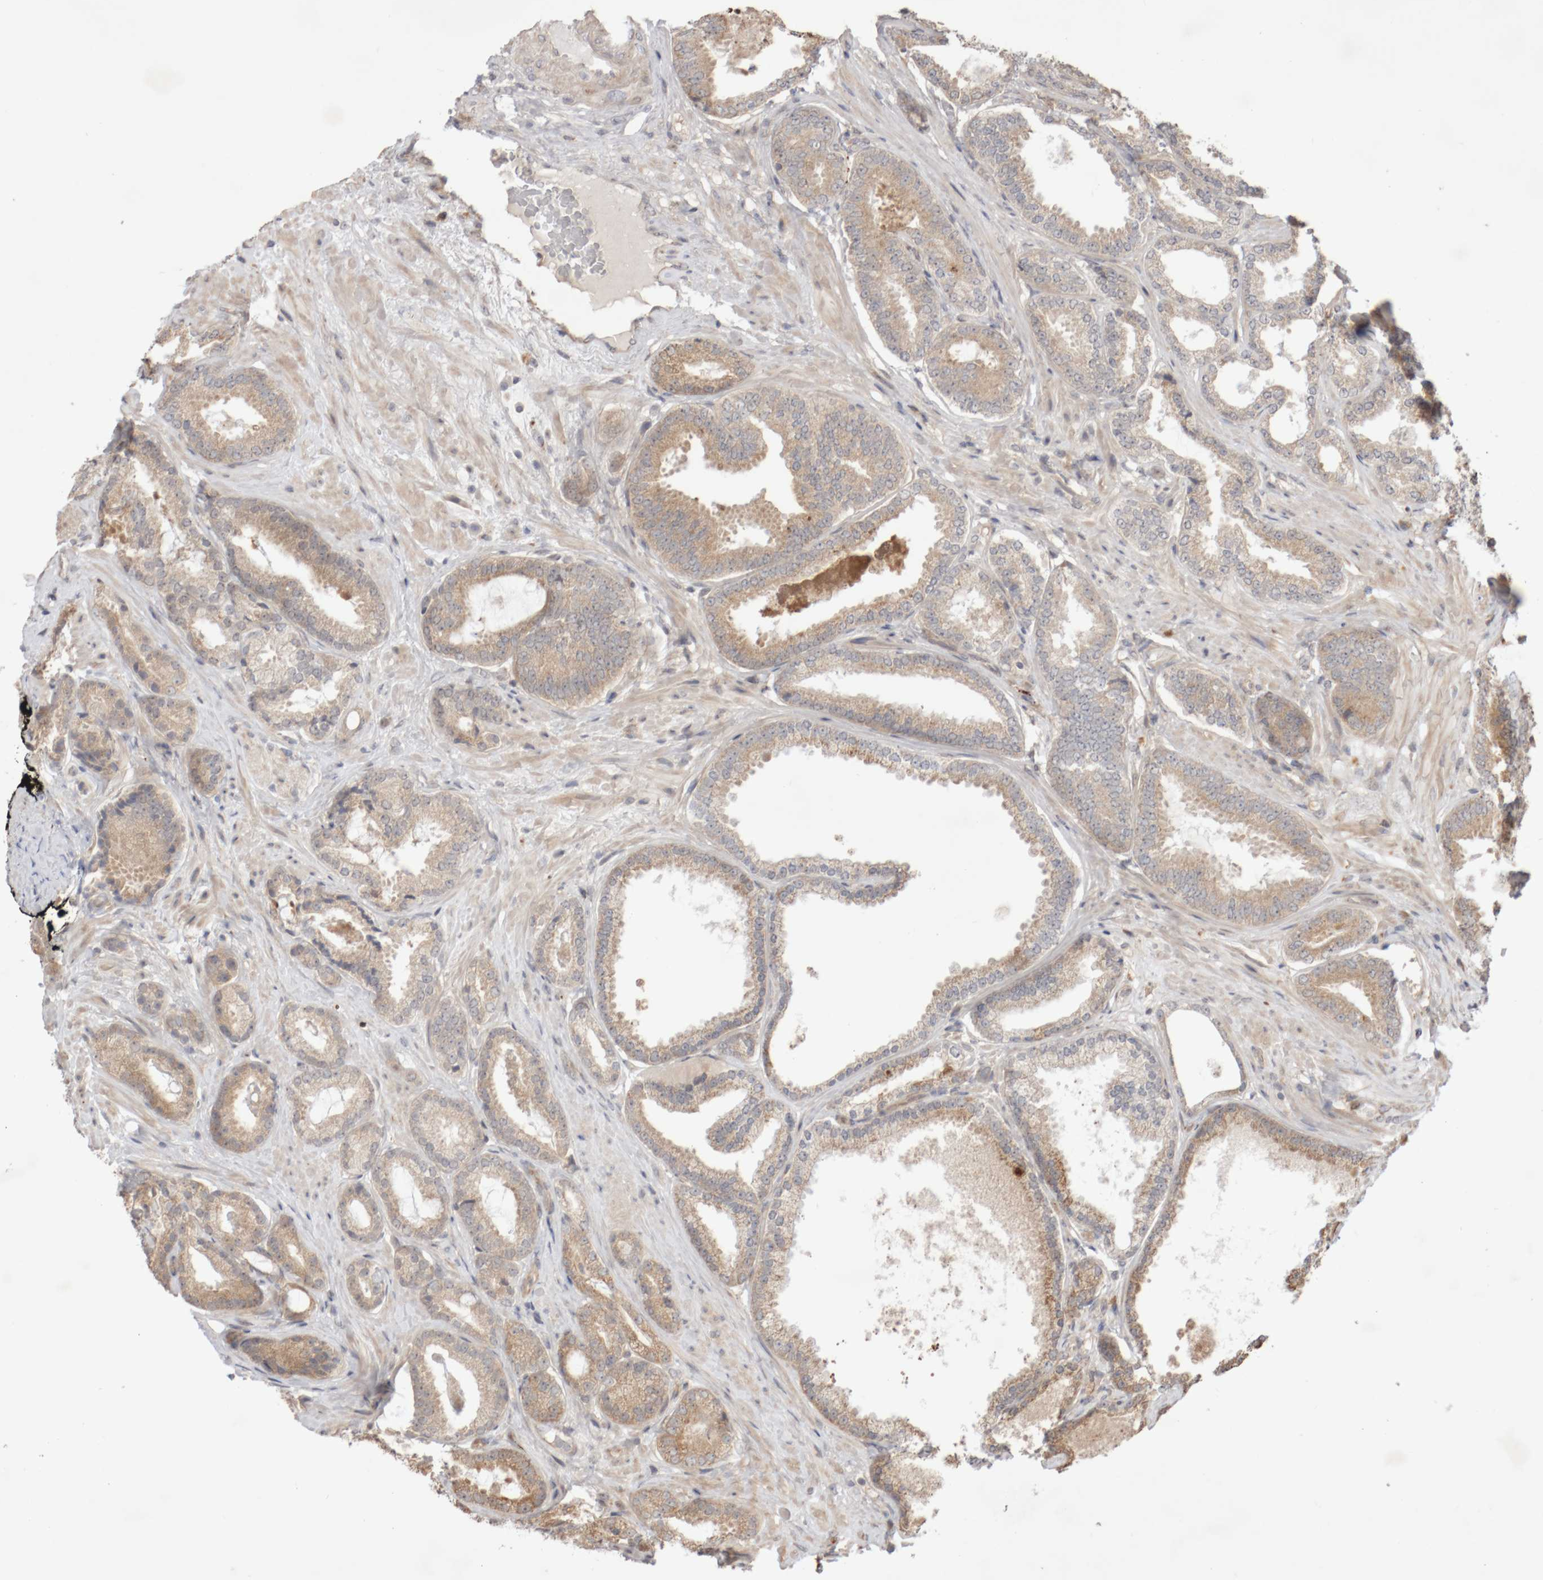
{"staining": {"intensity": "moderate", "quantity": ">75%", "location": "cytoplasmic/membranous"}, "tissue": "prostate cancer", "cell_type": "Tumor cells", "image_type": "cancer", "snomed": [{"axis": "morphology", "description": "Adenocarcinoma, Low grade"}, {"axis": "topography", "description": "Prostate"}], "caption": "An image of human adenocarcinoma (low-grade) (prostate) stained for a protein exhibits moderate cytoplasmic/membranous brown staining in tumor cells. The staining was performed using DAB (3,3'-diaminobenzidine) to visualize the protein expression in brown, while the nuclei were stained in blue with hematoxylin (Magnification: 20x).", "gene": "DPH7", "patient": {"sex": "male", "age": 71}}